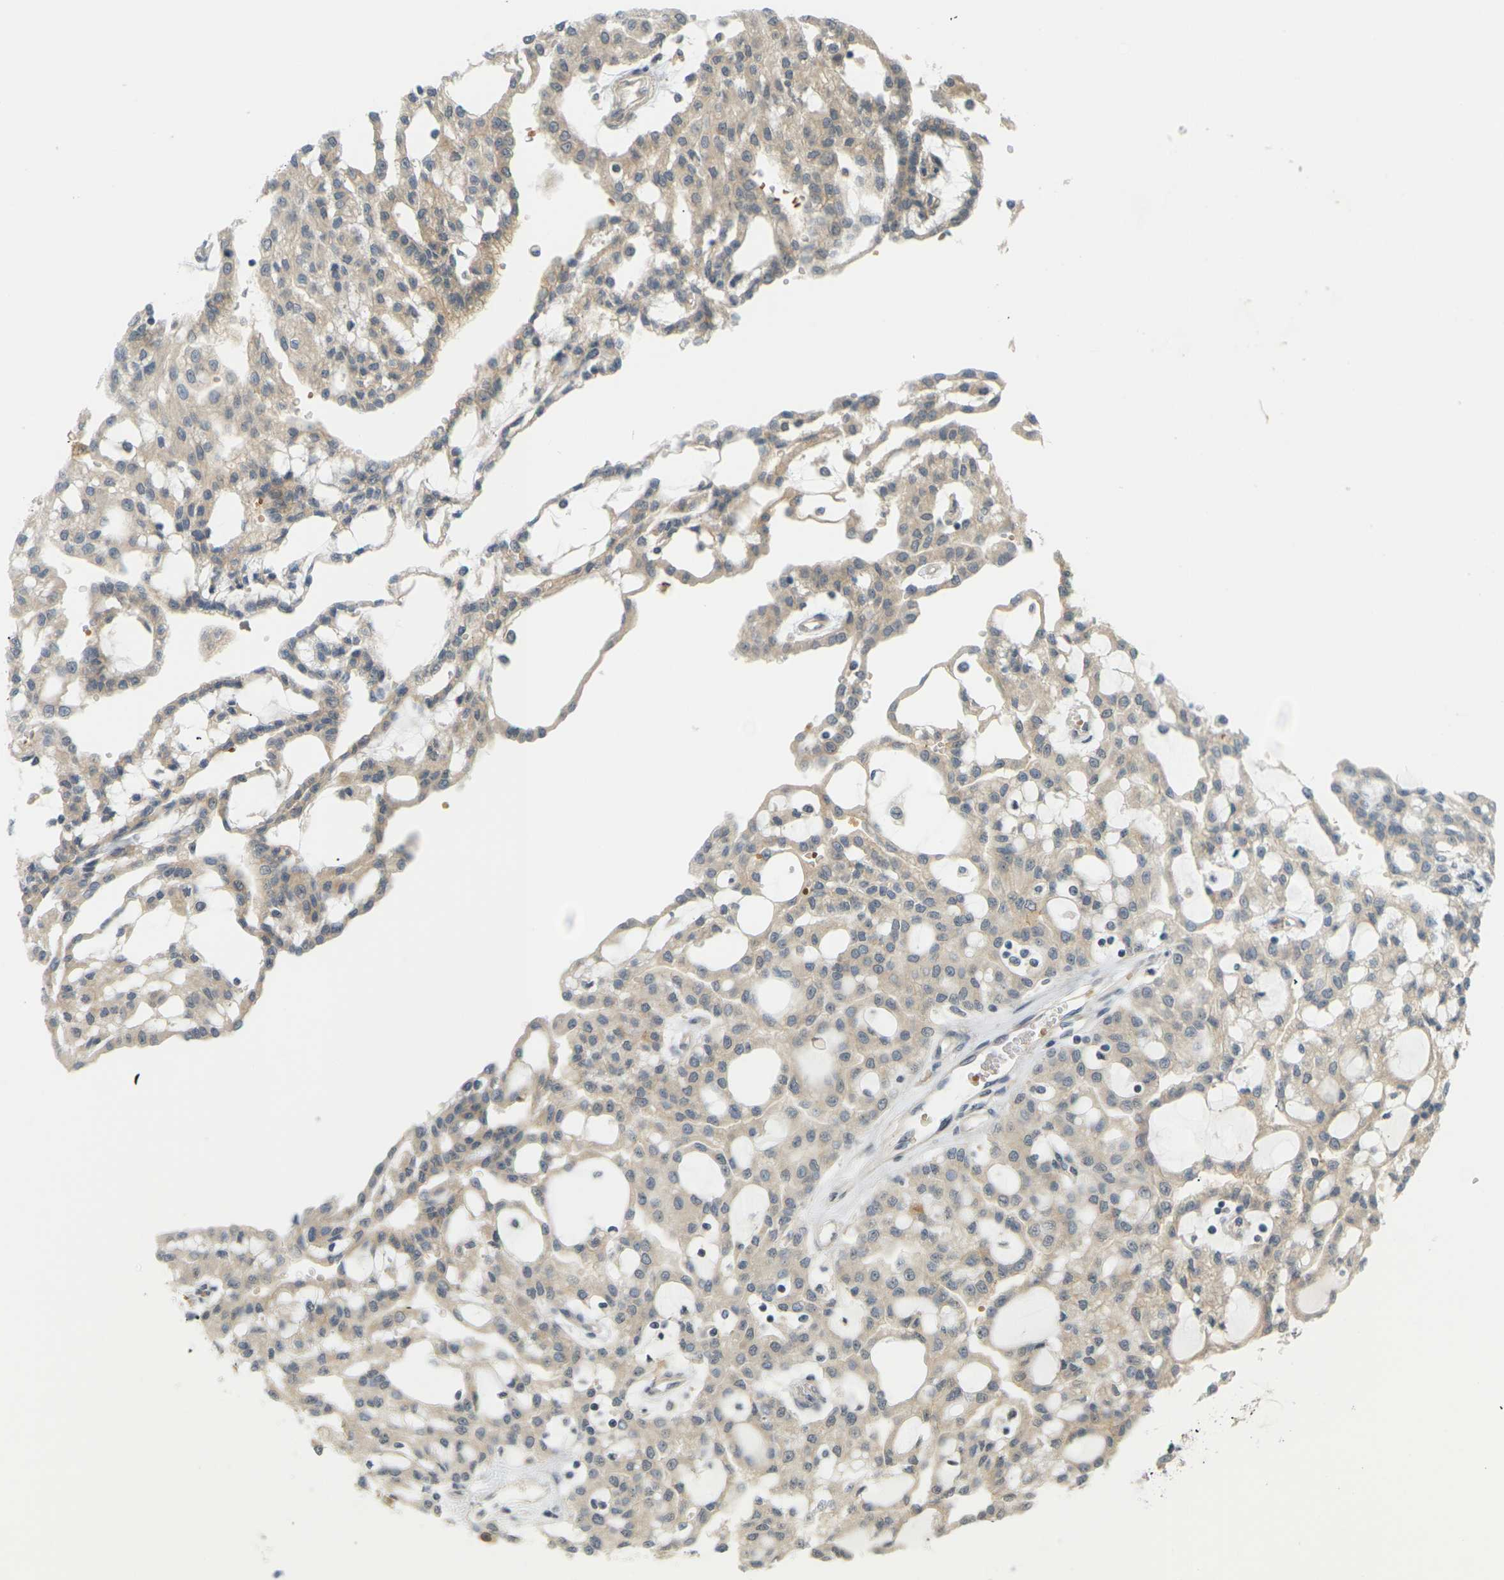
{"staining": {"intensity": "weak", "quantity": ">75%", "location": "cytoplasmic/membranous"}, "tissue": "renal cancer", "cell_type": "Tumor cells", "image_type": "cancer", "snomed": [{"axis": "morphology", "description": "Adenocarcinoma, NOS"}, {"axis": "topography", "description": "Kidney"}], "caption": "Immunohistochemical staining of human renal cancer exhibits weak cytoplasmic/membranous protein positivity in about >75% of tumor cells. The protein of interest is shown in brown color, while the nuclei are stained blue.", "gene": "SOCS6", "patient": {"sex": "male", "age": 63}}